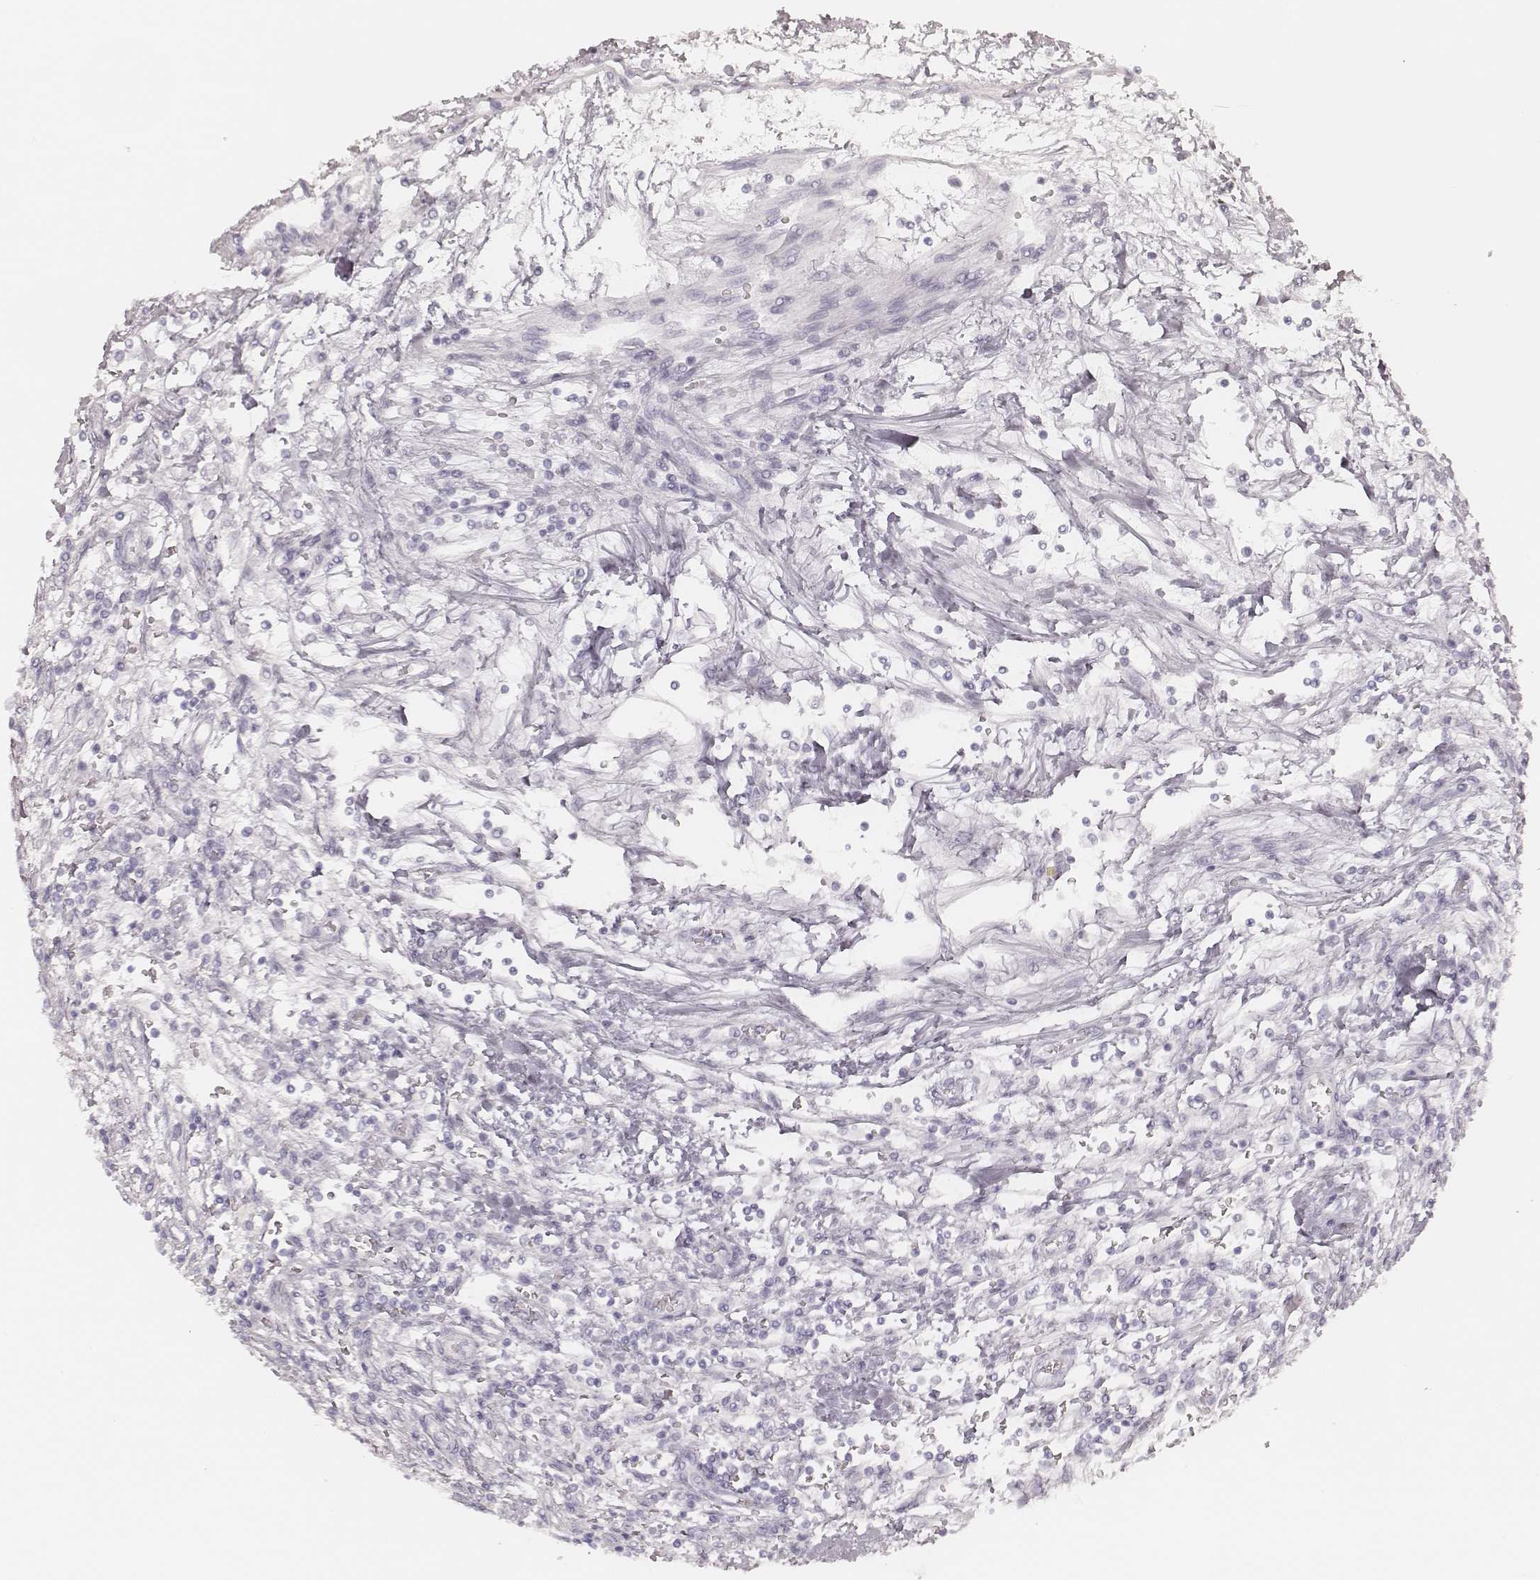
{"staining": {"intensity": "negative", "quantity": "none", "location": "none"}, "tissue": "testis cancer", "cell_type": "Tumor cells", "image_type": "cancer", "snomed": [{"axis": "morphology", "description": "Seminoma, NOS"}, {"axis": "topography", "description": "Testis"}], "caption": "High magnification brightfield microscopy of seminoma (testis) stained with DAB (brown) and counterstained with hematoxylin (blue): tumor cells show no significant positivity. (DAB (3,3'-diaminobenzidine) IHC with hematoxylin counter stain).", "gene": "KRT72", "patient": {"sex": "male", "age": 34}}